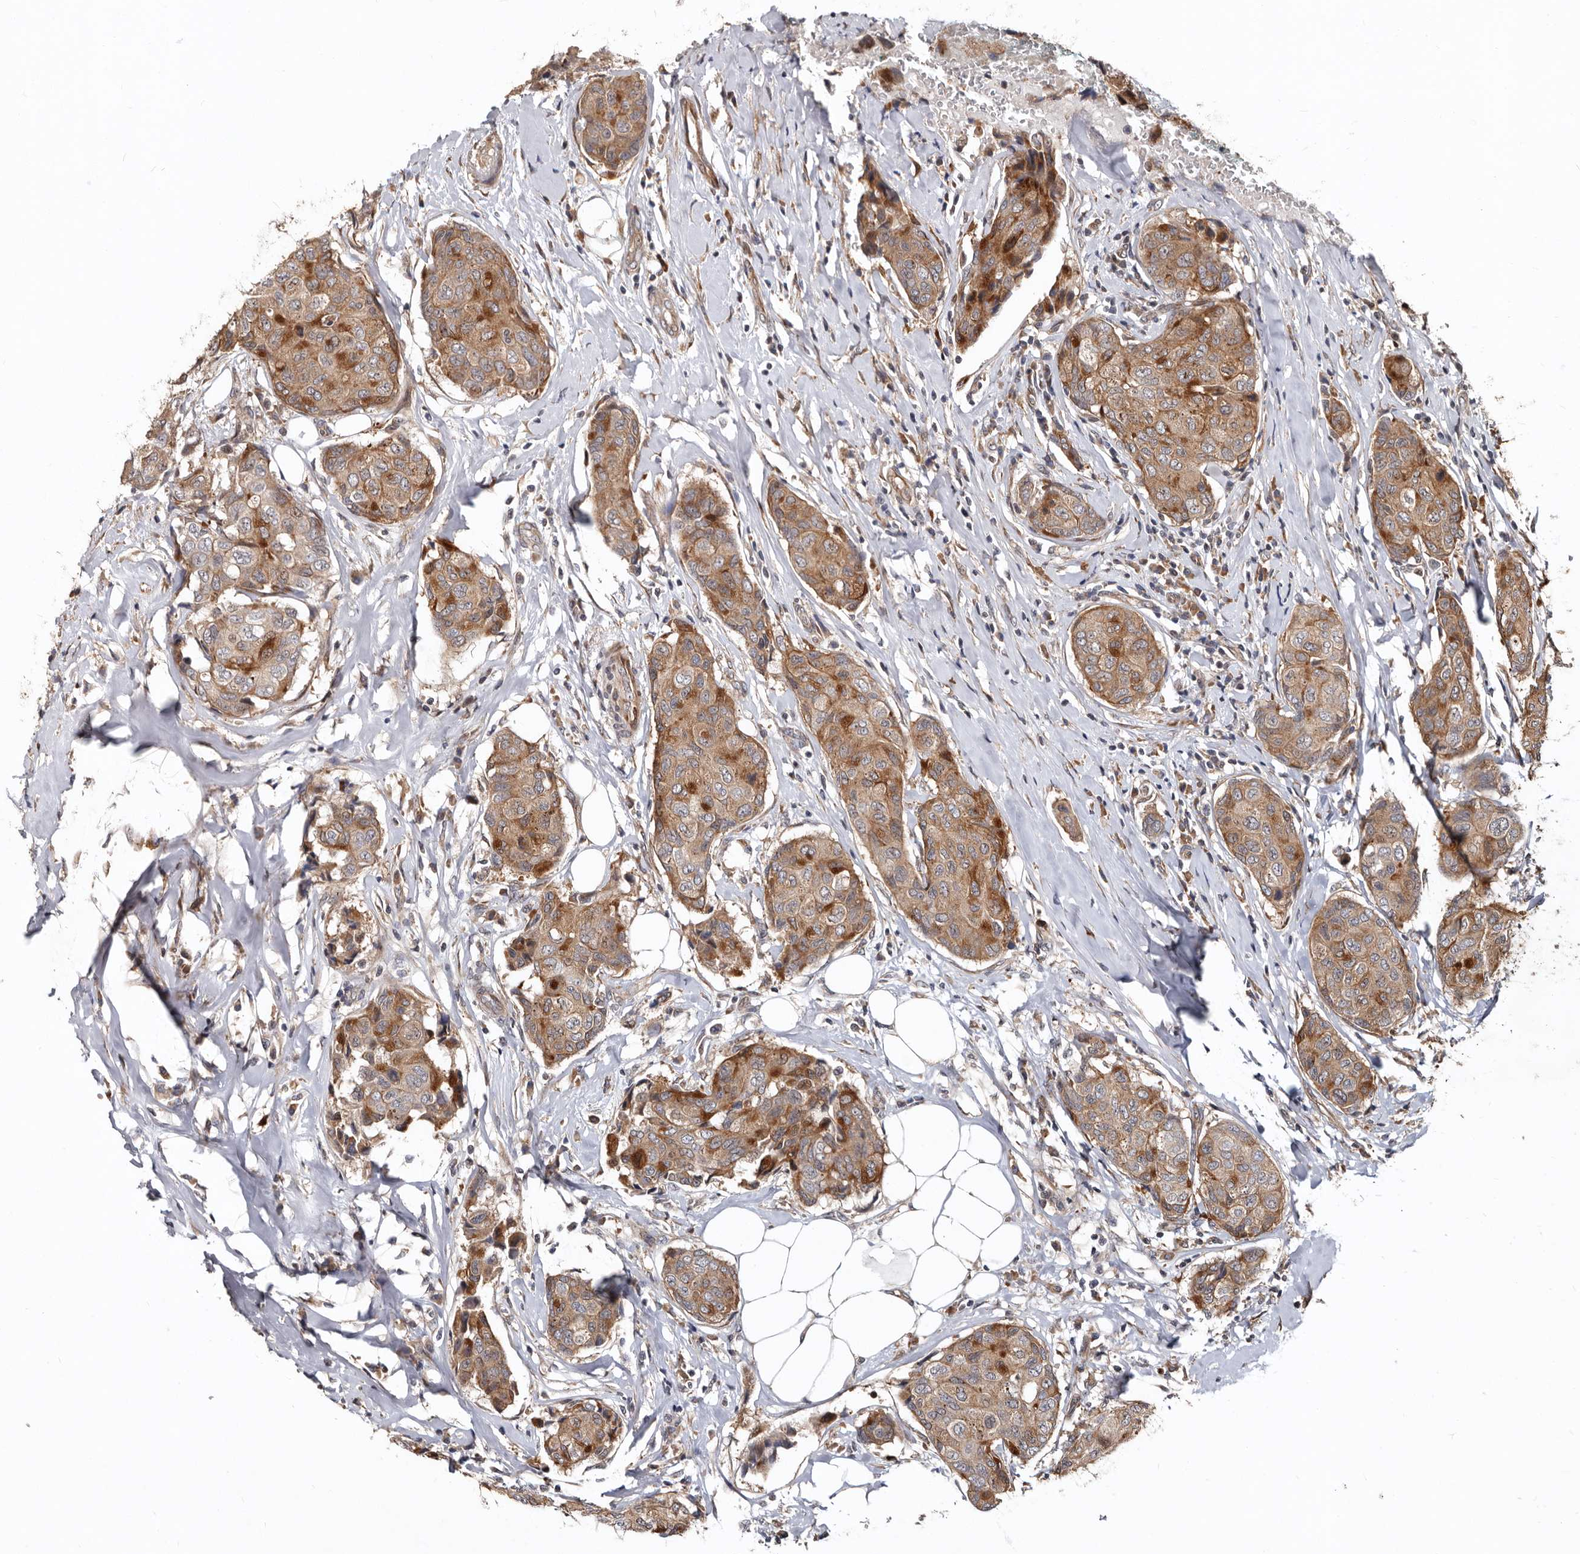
{"staining": {"intensity": "moderate", "quantity": ">75%", "location": "cytoplasmic/membranous"}, "tissue": "breast cancer", "cell_type": "Tumor cells", "image_type": "cancer", "snomed": [{"axis": "morphology", "description": "Duct carcinoma"}, {"axis": "topography", "description": "Breast"}], "caption": "The micrograph shows staining of breast cancer (infiltrating ductal carcinoma), revealing moderate cytoplasmic/membranous protein positivity (brown color) within tumor cells.", "gene": "WEE2", "patient": {"sex": "female", "age": 80}}